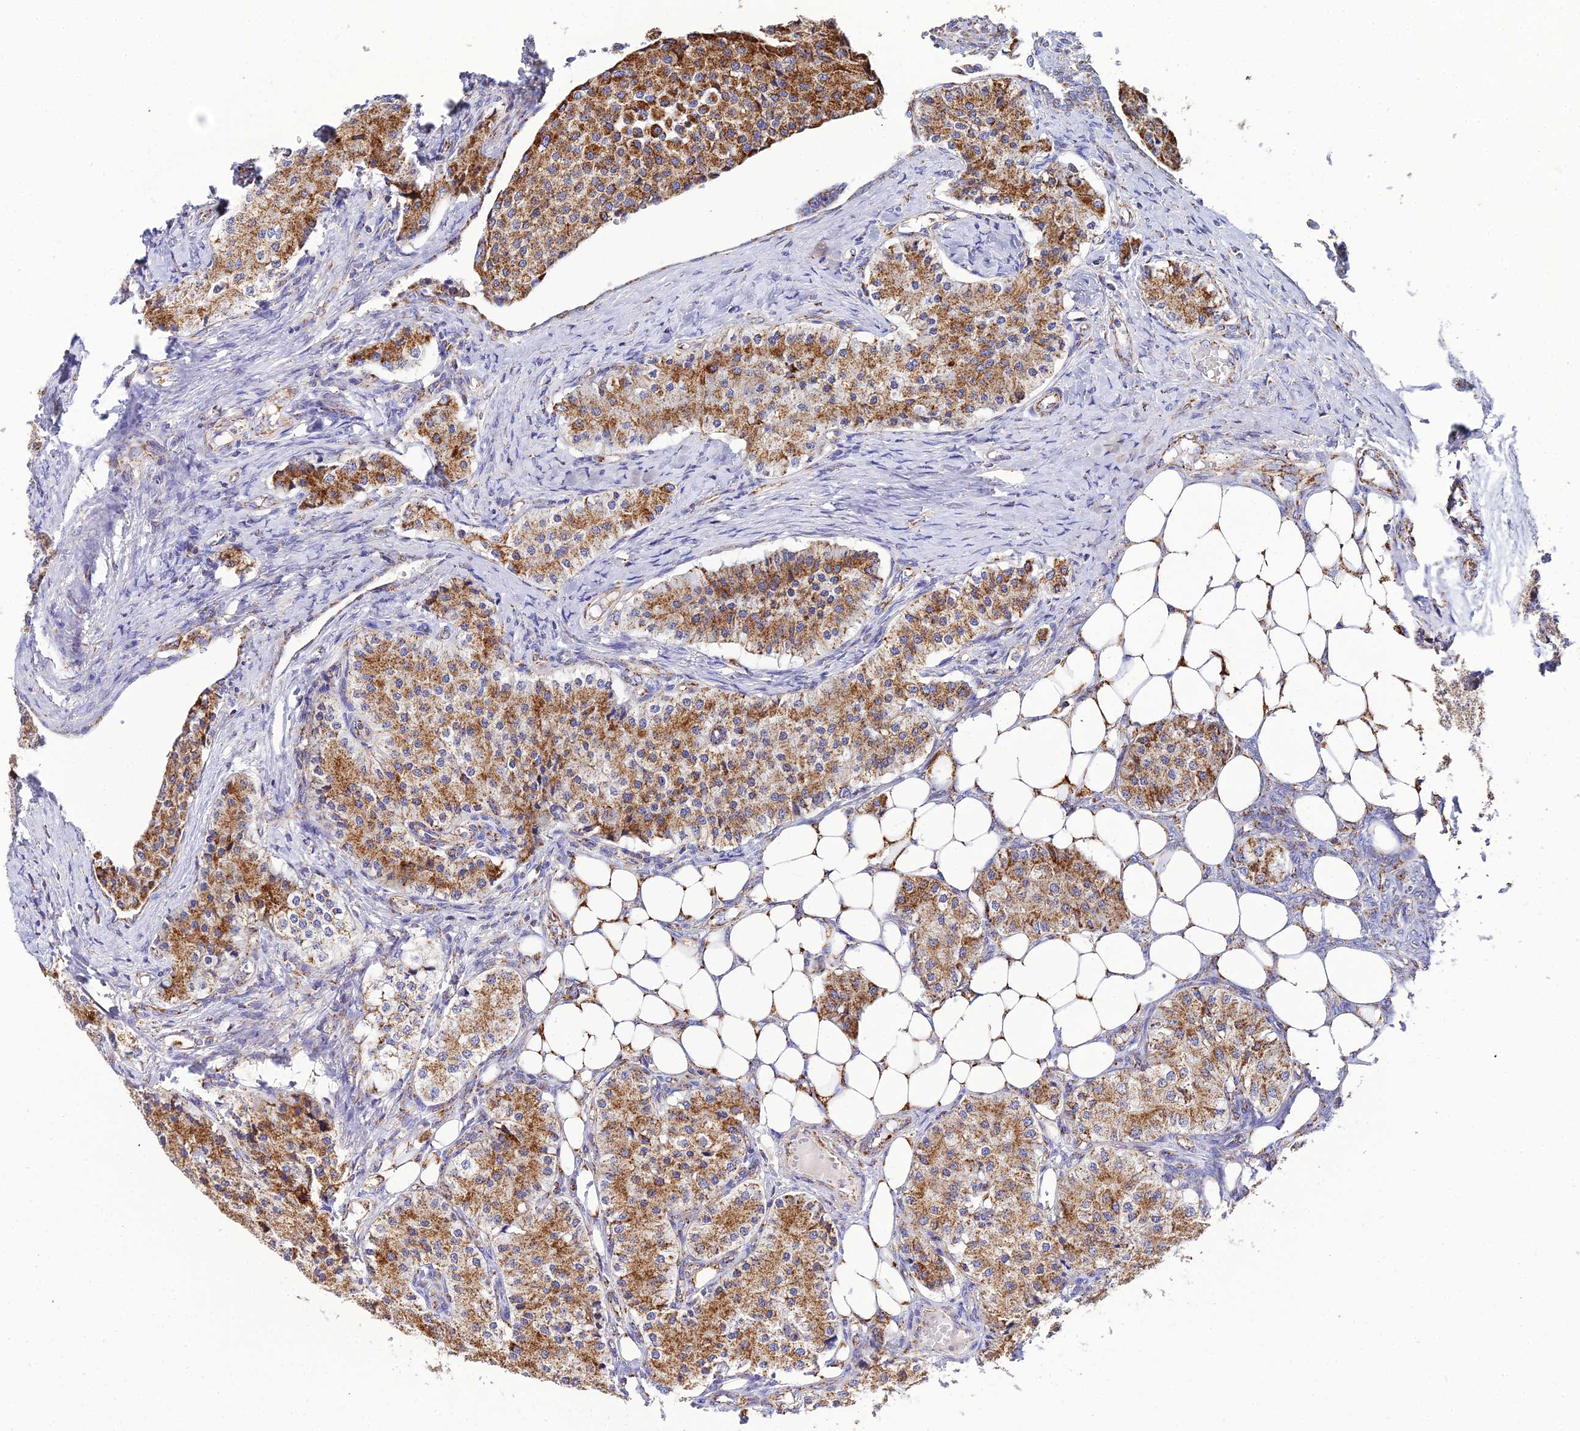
{"staining": {"intensity": "moderate", "quantity": ">75%", "location": "cytoplasmic/membranous"}, "tissue": "carcinoid", "cell_type": "Tumor cells", "image_type": "cancer", "snomed": [{"axis": "morphology", "description": "Carcinoid, malignant, NOS"}, {"axis": "topography", "description": "Colon"}], "caption": "Moderate cytoplasmic/membranous staining for a protein is identified in about >75% of tumor cells of carcinoid using immunohistochemistry.", "gene": "NIPSNAP3A", "patient": {"sex": "female", "age": 52}}